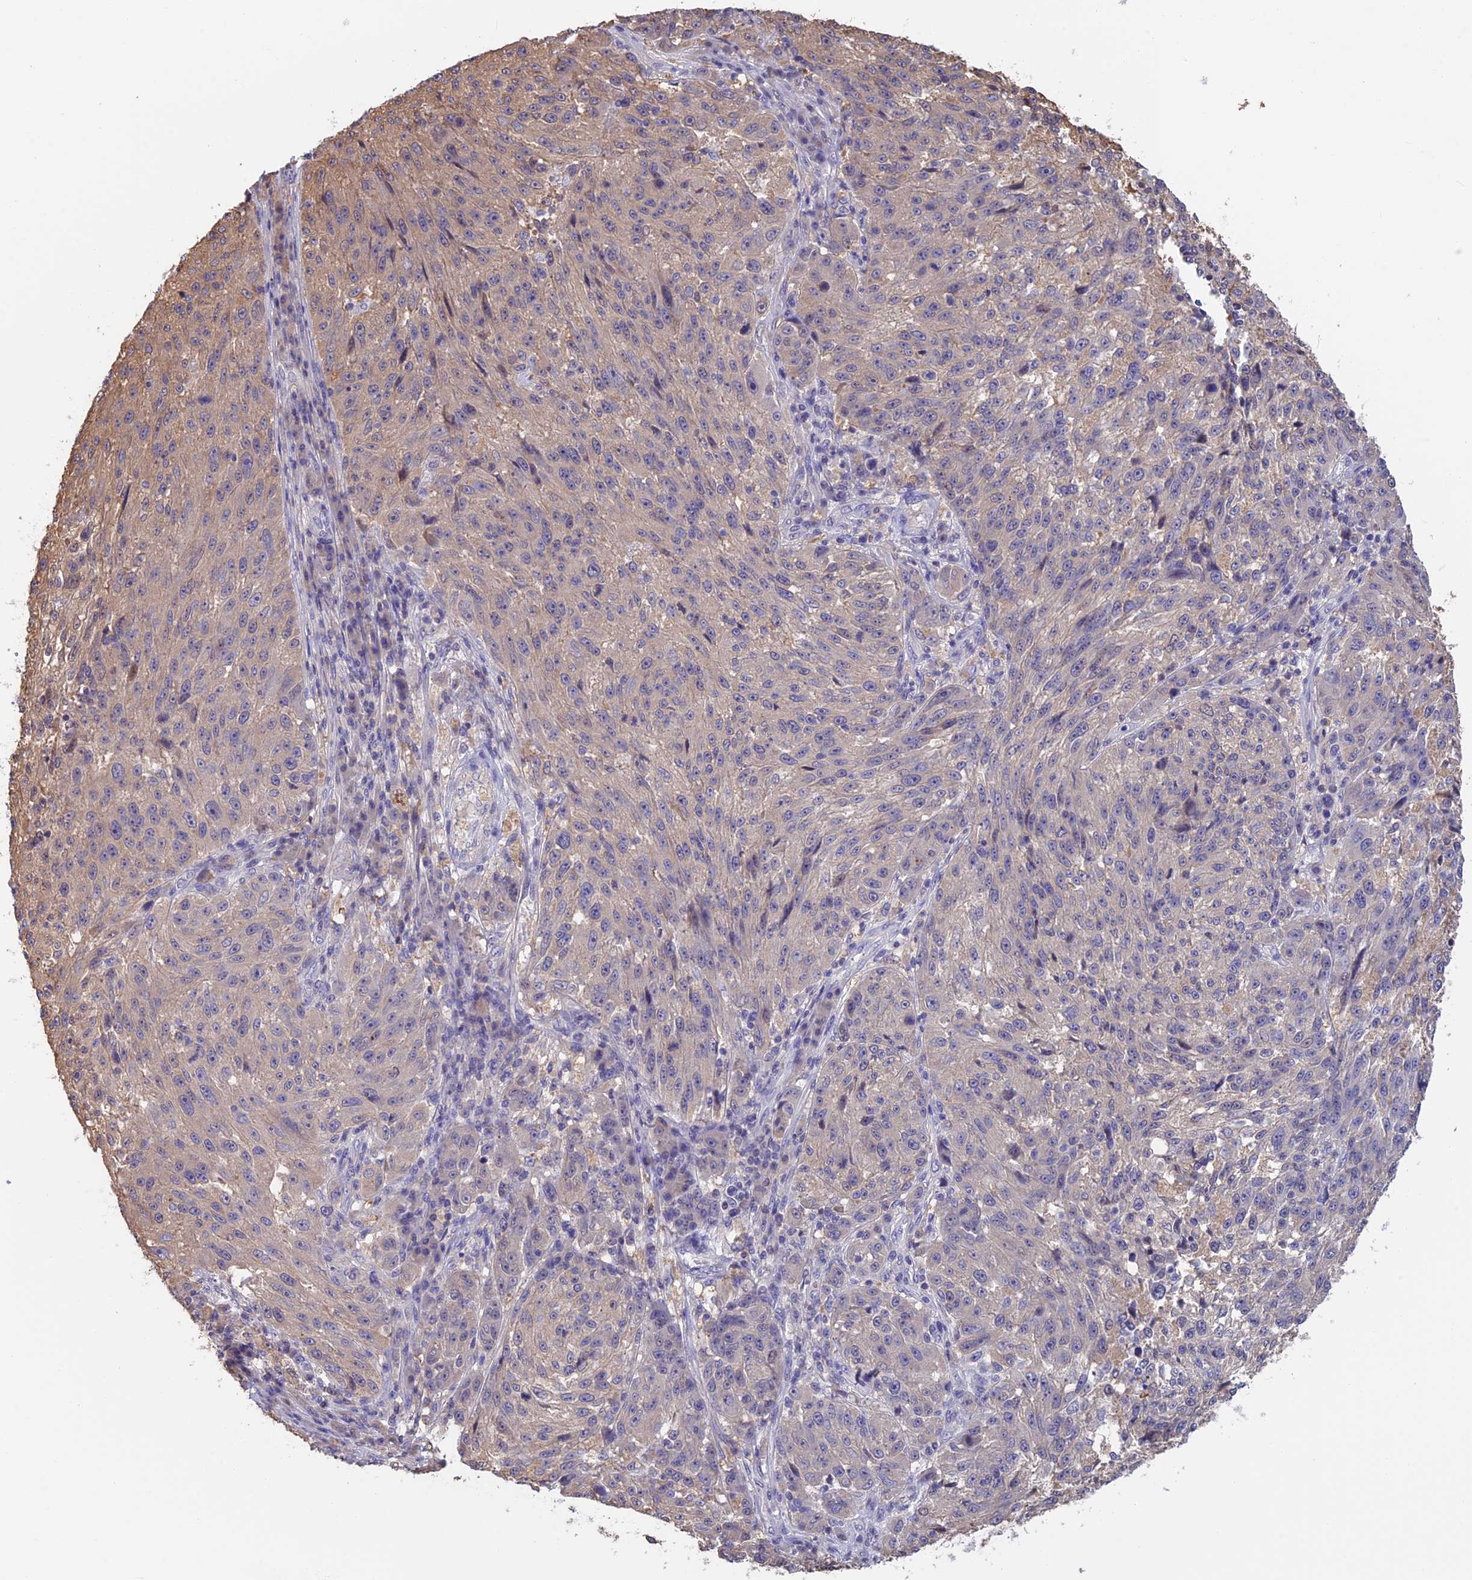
{"staining": {"intensity": "weak", "quantity": "25%-75%", "location": "cytoplasmic/membranous"}, "tissue": "melanoma", "cell_type": "Tumor cells", "image_type": "cancer", "snomed": [{"axis": "morphology", "description": "Malignant melanoma, NOS"}, {"axis": "topography", "description": "Skin"}], "caption": "High-magnification brightfield microscopy of melanoma stained with DAB (brown) and counterstained with hematoxylin (blue). tumor cells exhibit weak cytoplasmic/membranous positivity is appreciated in approximately25%-75% of cells. (brown staining indicates protein expression, while blue staining denotes nuclei).", "gene": "SNAP91", "patient": {"sex": "male", "age": 53}}